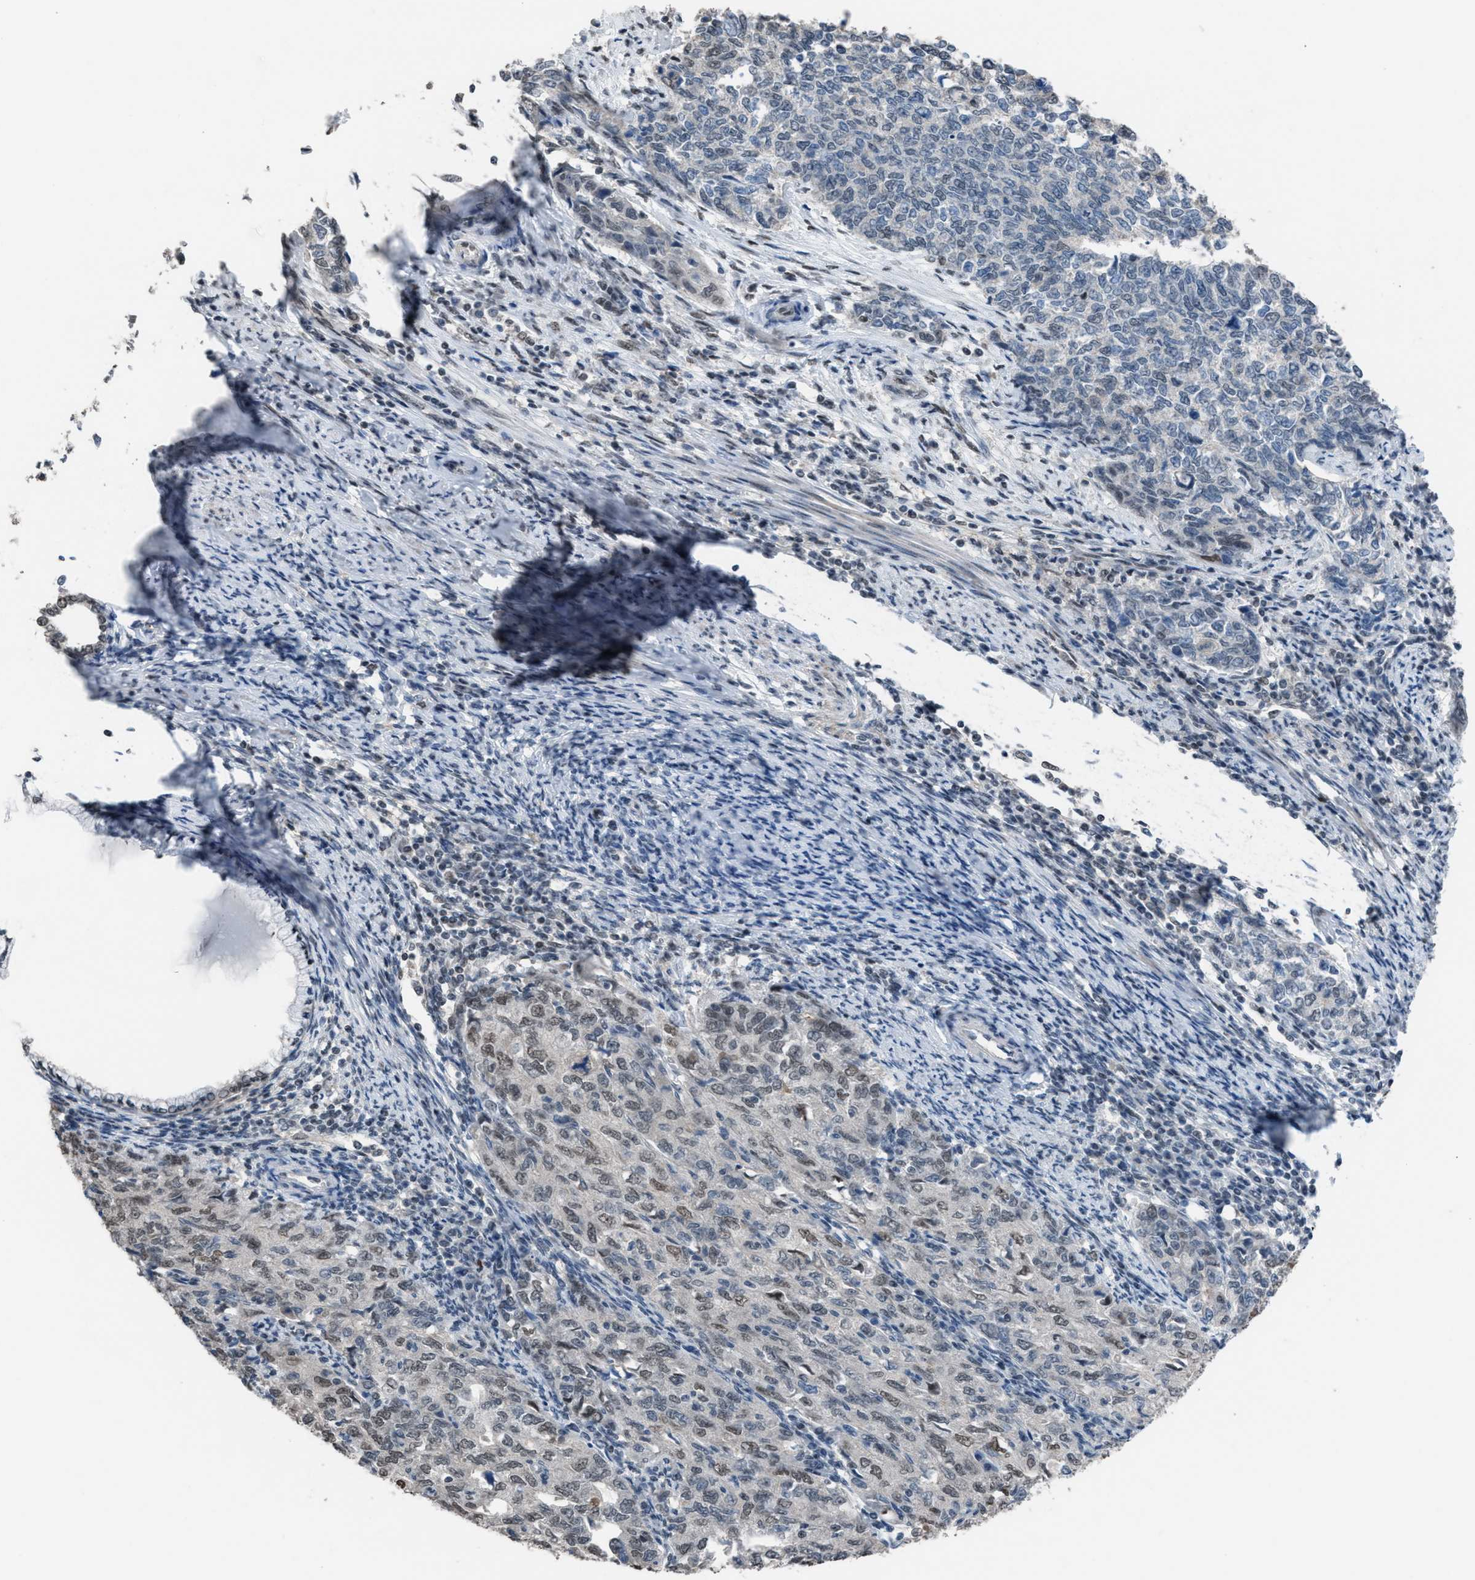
{"staining": {"intensity": "weak", "quantity": "25%-75%", "location": "nuclear"}, "tissue": "cervical cancer", "cell_type": "Tumor cells", "image_type": "cancer", "snomed": [{"axis": "morphology", "description": "Squamous cell carcinoma, NOS"}, {"axis": "topography", "description": "Cervix"}], "caption": "Immunohistochemical staining of human cervical squamous cell carcinoma exhibits low levels of weak nuclear staining in approximately 25%-75% of tumor cells.", "gene": "ZNF276", "patient": {"sex": "female", "age": 63}}